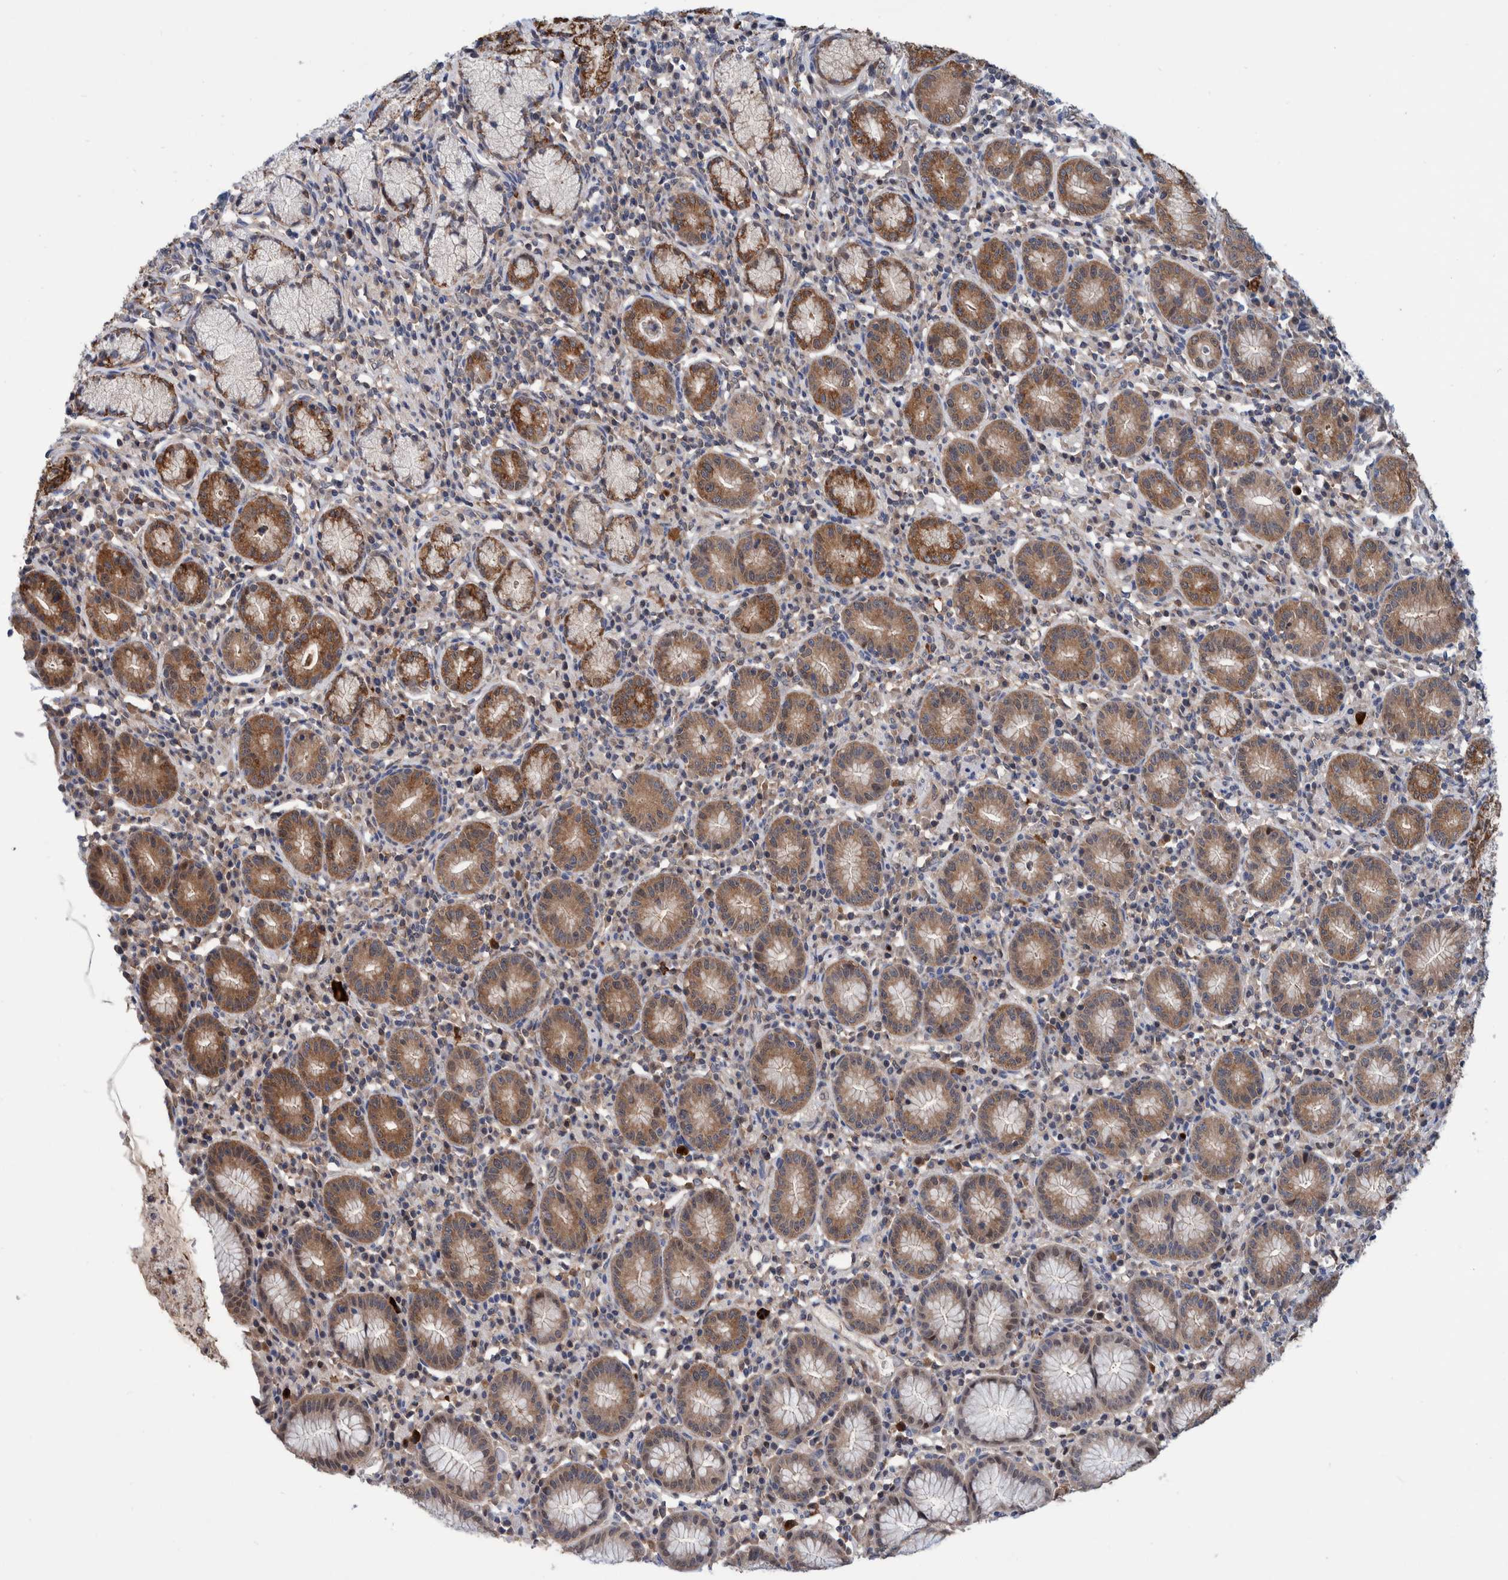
{"staining": {"intensity": "moderate", "quantity": ">75%", "location": "cytoplasmic/membranous"}, "tissue": "stomach", "cell_type": "Glandular cells", "image_type": "normal", "snomed": [{"axis": "morphology", "description": "Normal tissue, NOS"}, {"axis": "topography", "description": "Stomach"}], "caption": "A high-resolution micrograph shows IHC staining of unremarkable stomach, which displays moderate cytoplasmic/membranous staining in approximately >75% of glandular cells.", "gene": "PFAS", "patient": {"sex": "male", "age": 55}}